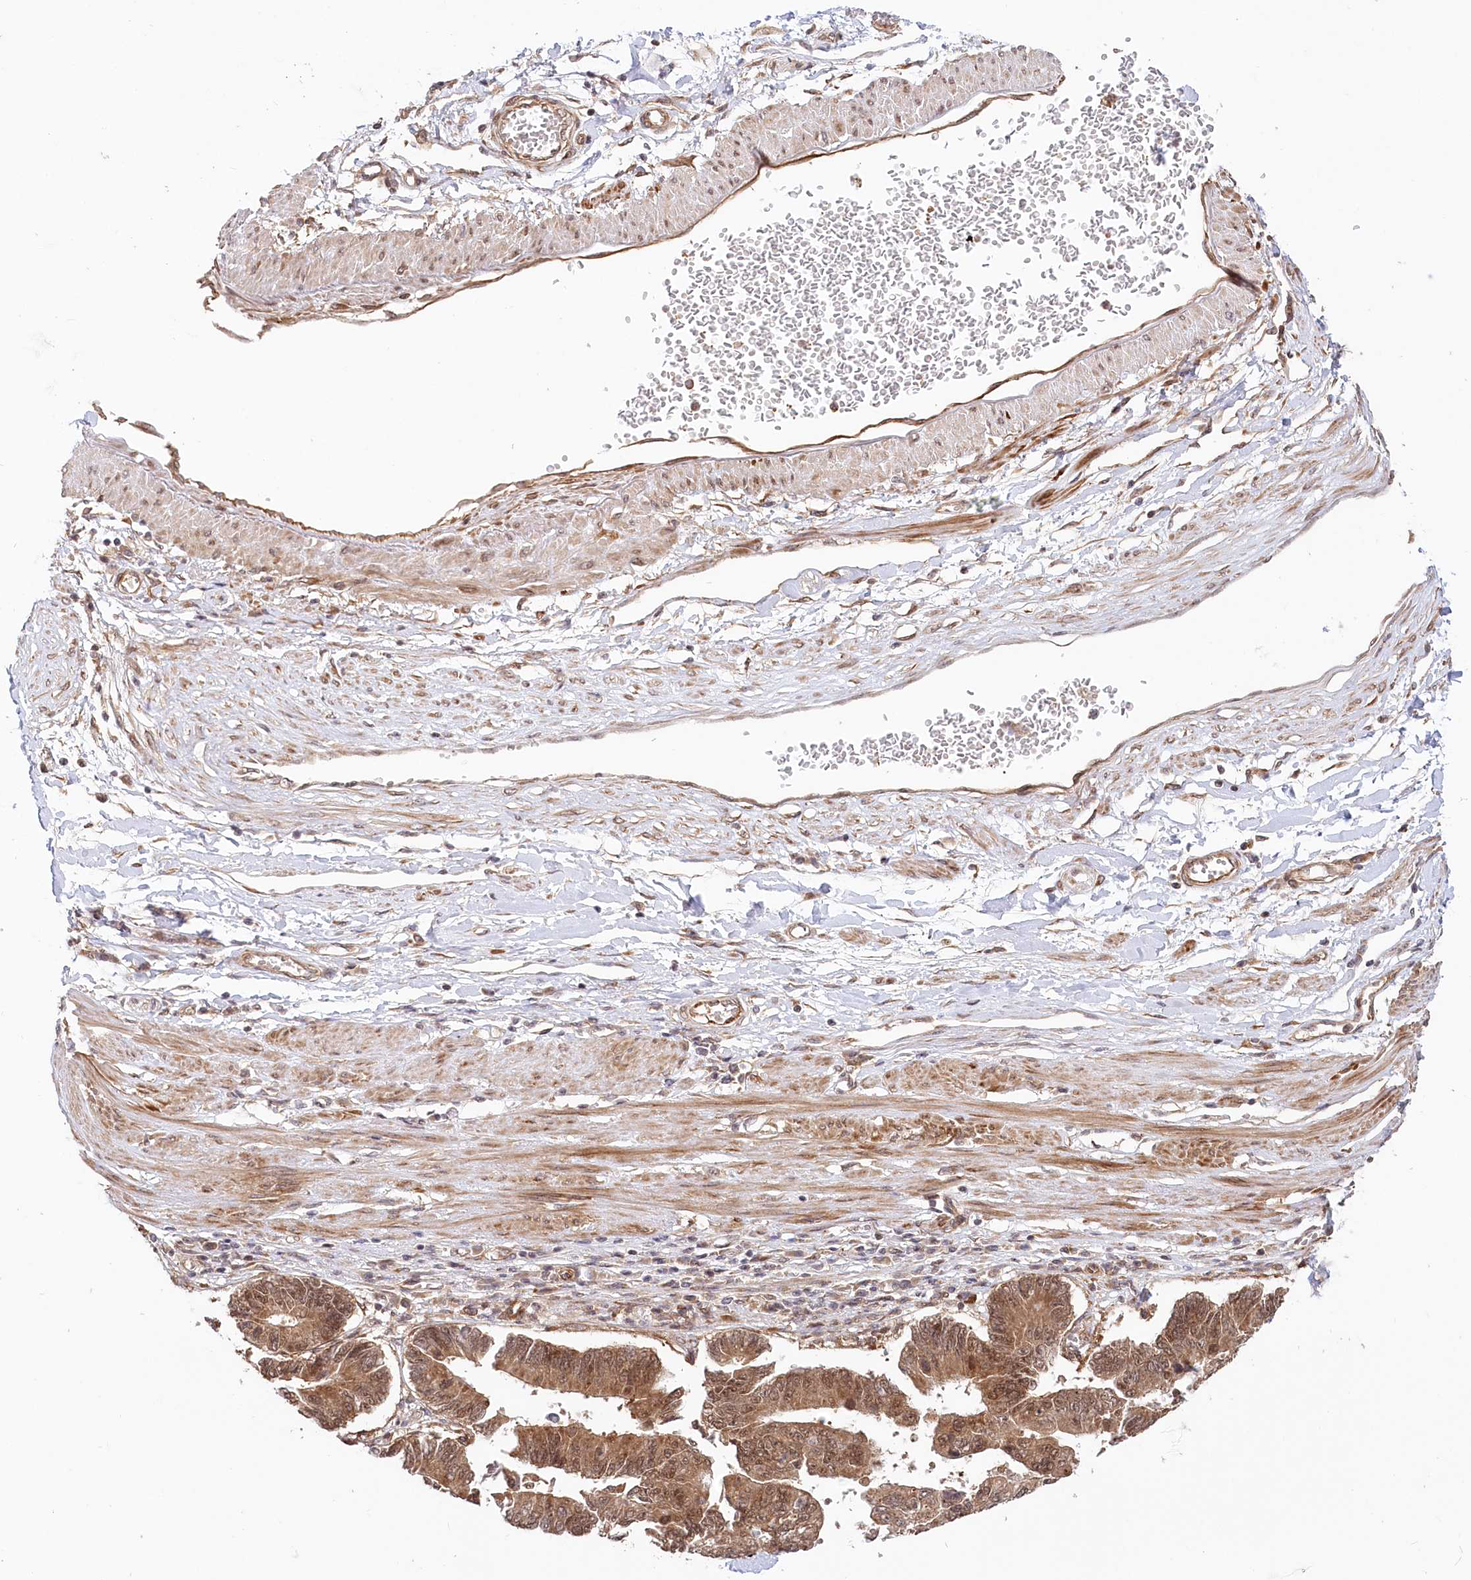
{"staining": {"intensity": "moderate", "quantity": ">75%", "location": "cytoplasmic/membranous,nuclear"}, "tissue": "stomach cancer", "cell_type": "Tumor cells", "image_type": "cancer", "snomed": [{"axis": "morphology", "description": "Adenocarcinoma, NOS"}, {"axis": "topography", "description": "Stomach"}], "caption": "A histopathology image showing moderate cytoplasmic/membranous and nuclear staining in approximately >75% of tumor cells in adenocarcinoma (stomach), as visualized by brown immunohistochemical staining.", "gene": "CEP70", "patient": {"sex": "male", "age": 59}}